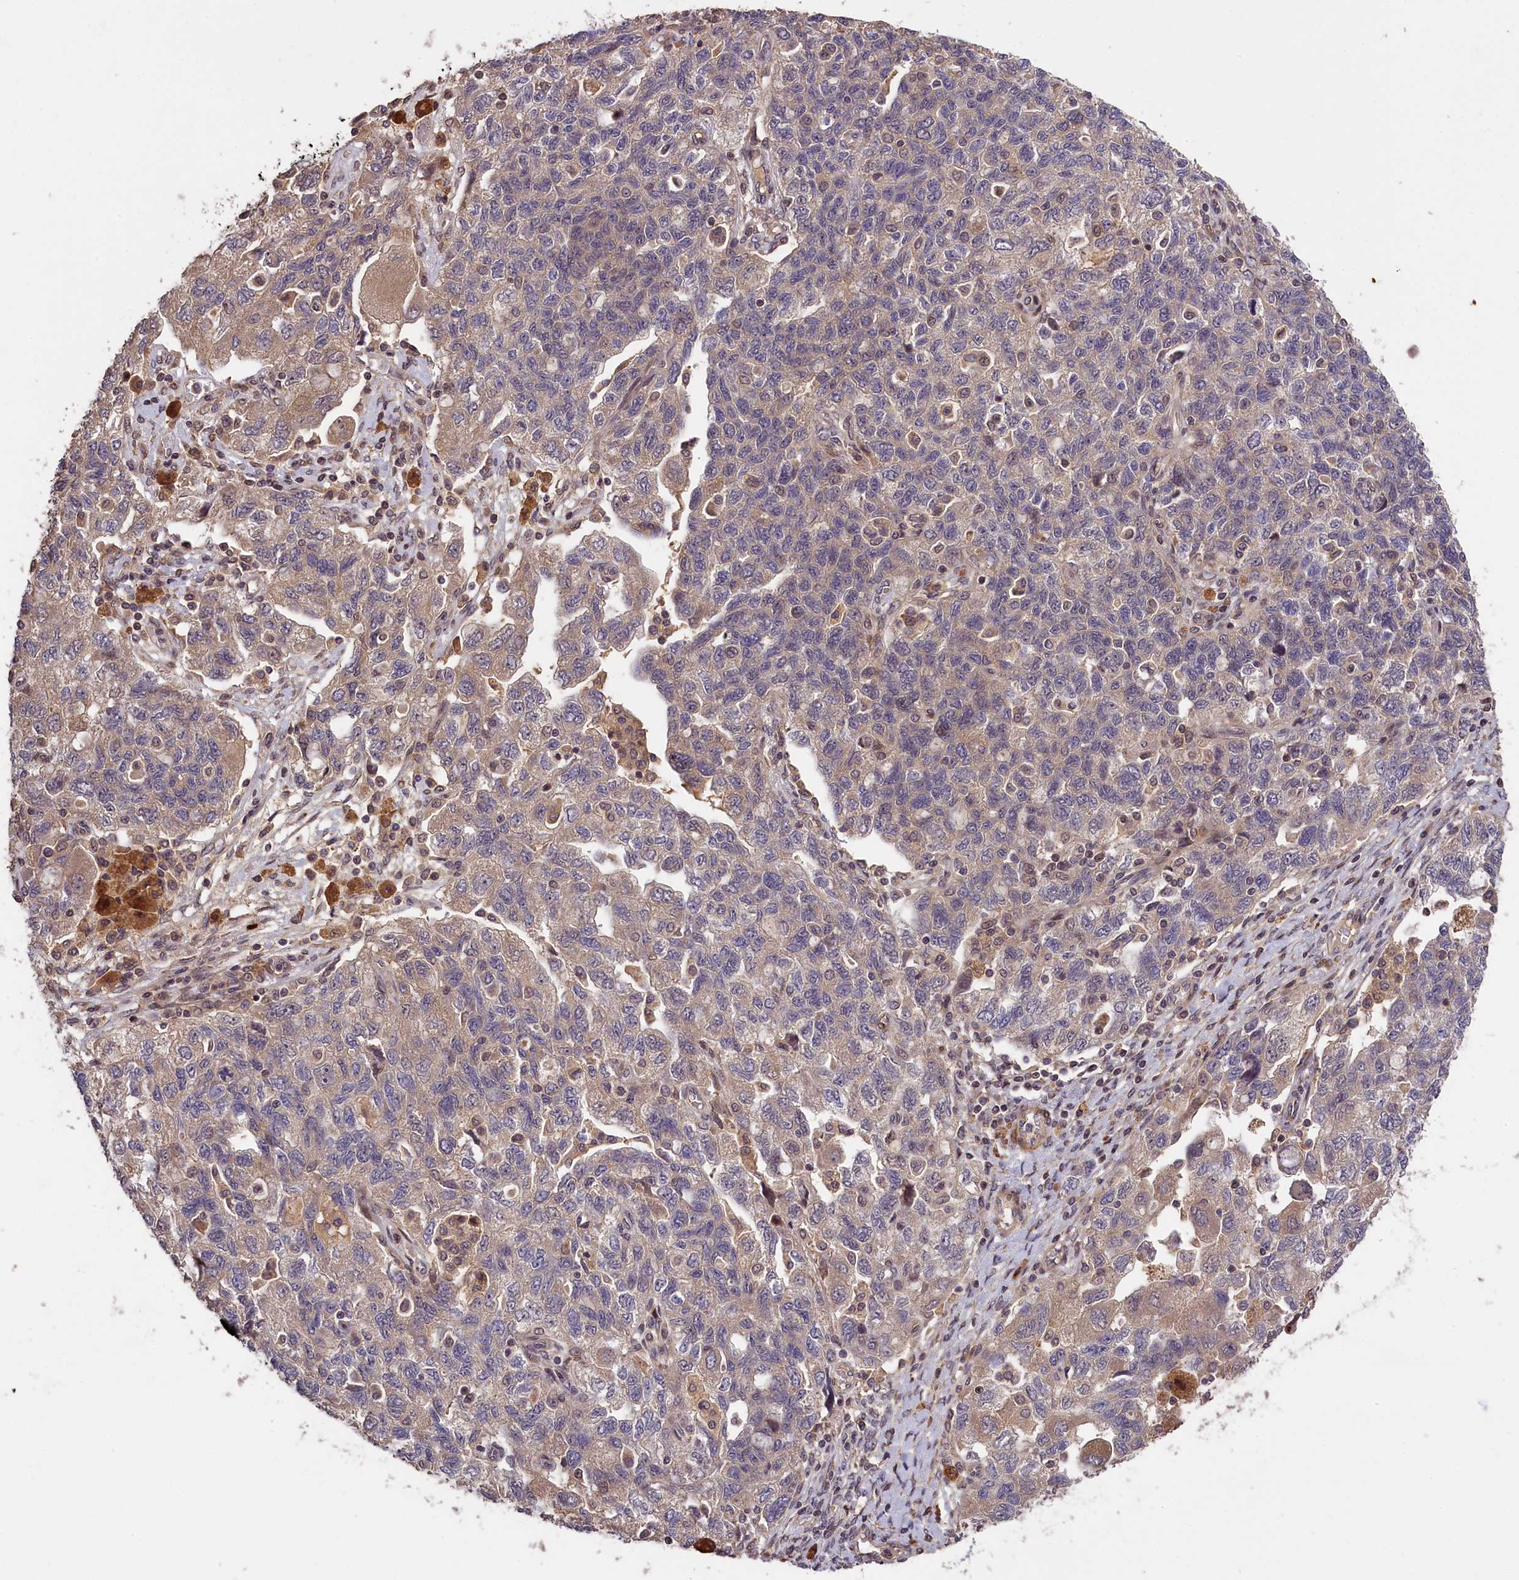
{"staining": {"intensity": "weak", "quantity": "25%-75%", "location": "cytoplasmic/membranous"}, "tissue": "ovarian cancer", "cell_type": "Tumor cells", "image_type": "cancer", "snomed": [{"axis": "morphology", "description": "Carcinoma, NOS"}, {"axis": "morphology", "description": "Cystadenocarcinoma, serous, NOS"}, {"axis": "topography", "description": "Ovary"}], "caption": "A photomicrograph of human ovarian carcinoma stained for a protein displays weak cytoplasmic/membranous brown staining in tumor cells.", "gene": "DNAJB9", "patient": {"sex": "female", "age": 69}}